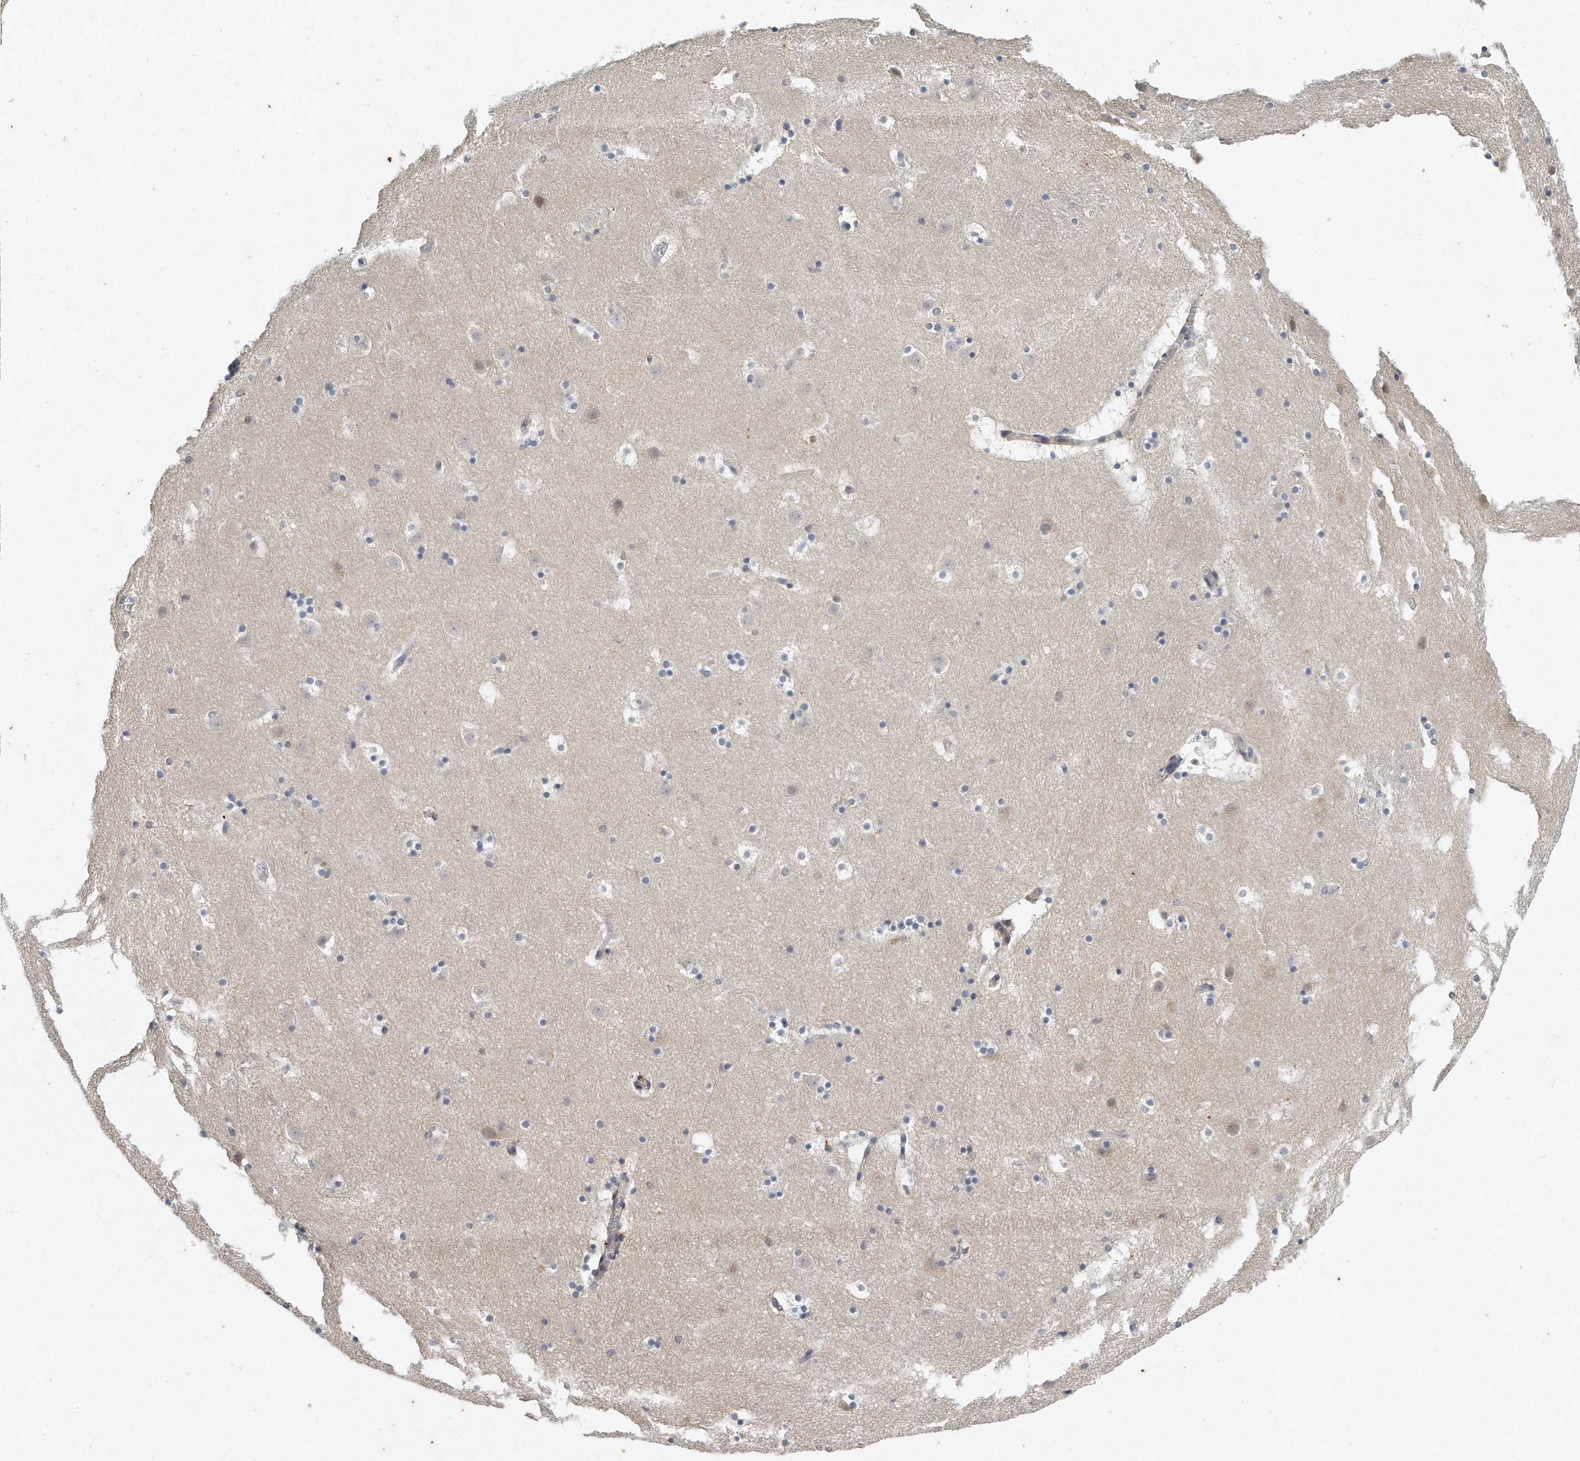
{"staining": {"intensity": "moderate", "quantity": "<25%", "location": "cytoplasmic/membranous"}, "tissue": "caudate", "cell_type": "Glial cells", "image_type": "normal", "snomed": [{"axis": "morphology", "description": "Normal tissue, NOS"}, {"axis": "topography", "description": "Lateral ventricle wall"}], "caption": "Immunohistochemistry (DAB (3,3'-diaminobenzidine)) staining of benign caudate demonstrates moderate cytoplasmic/membranous protein staining in about <25% of glial cells.", "gene": "CAMK1", "patient": {"sex": "male", "age": 45}}